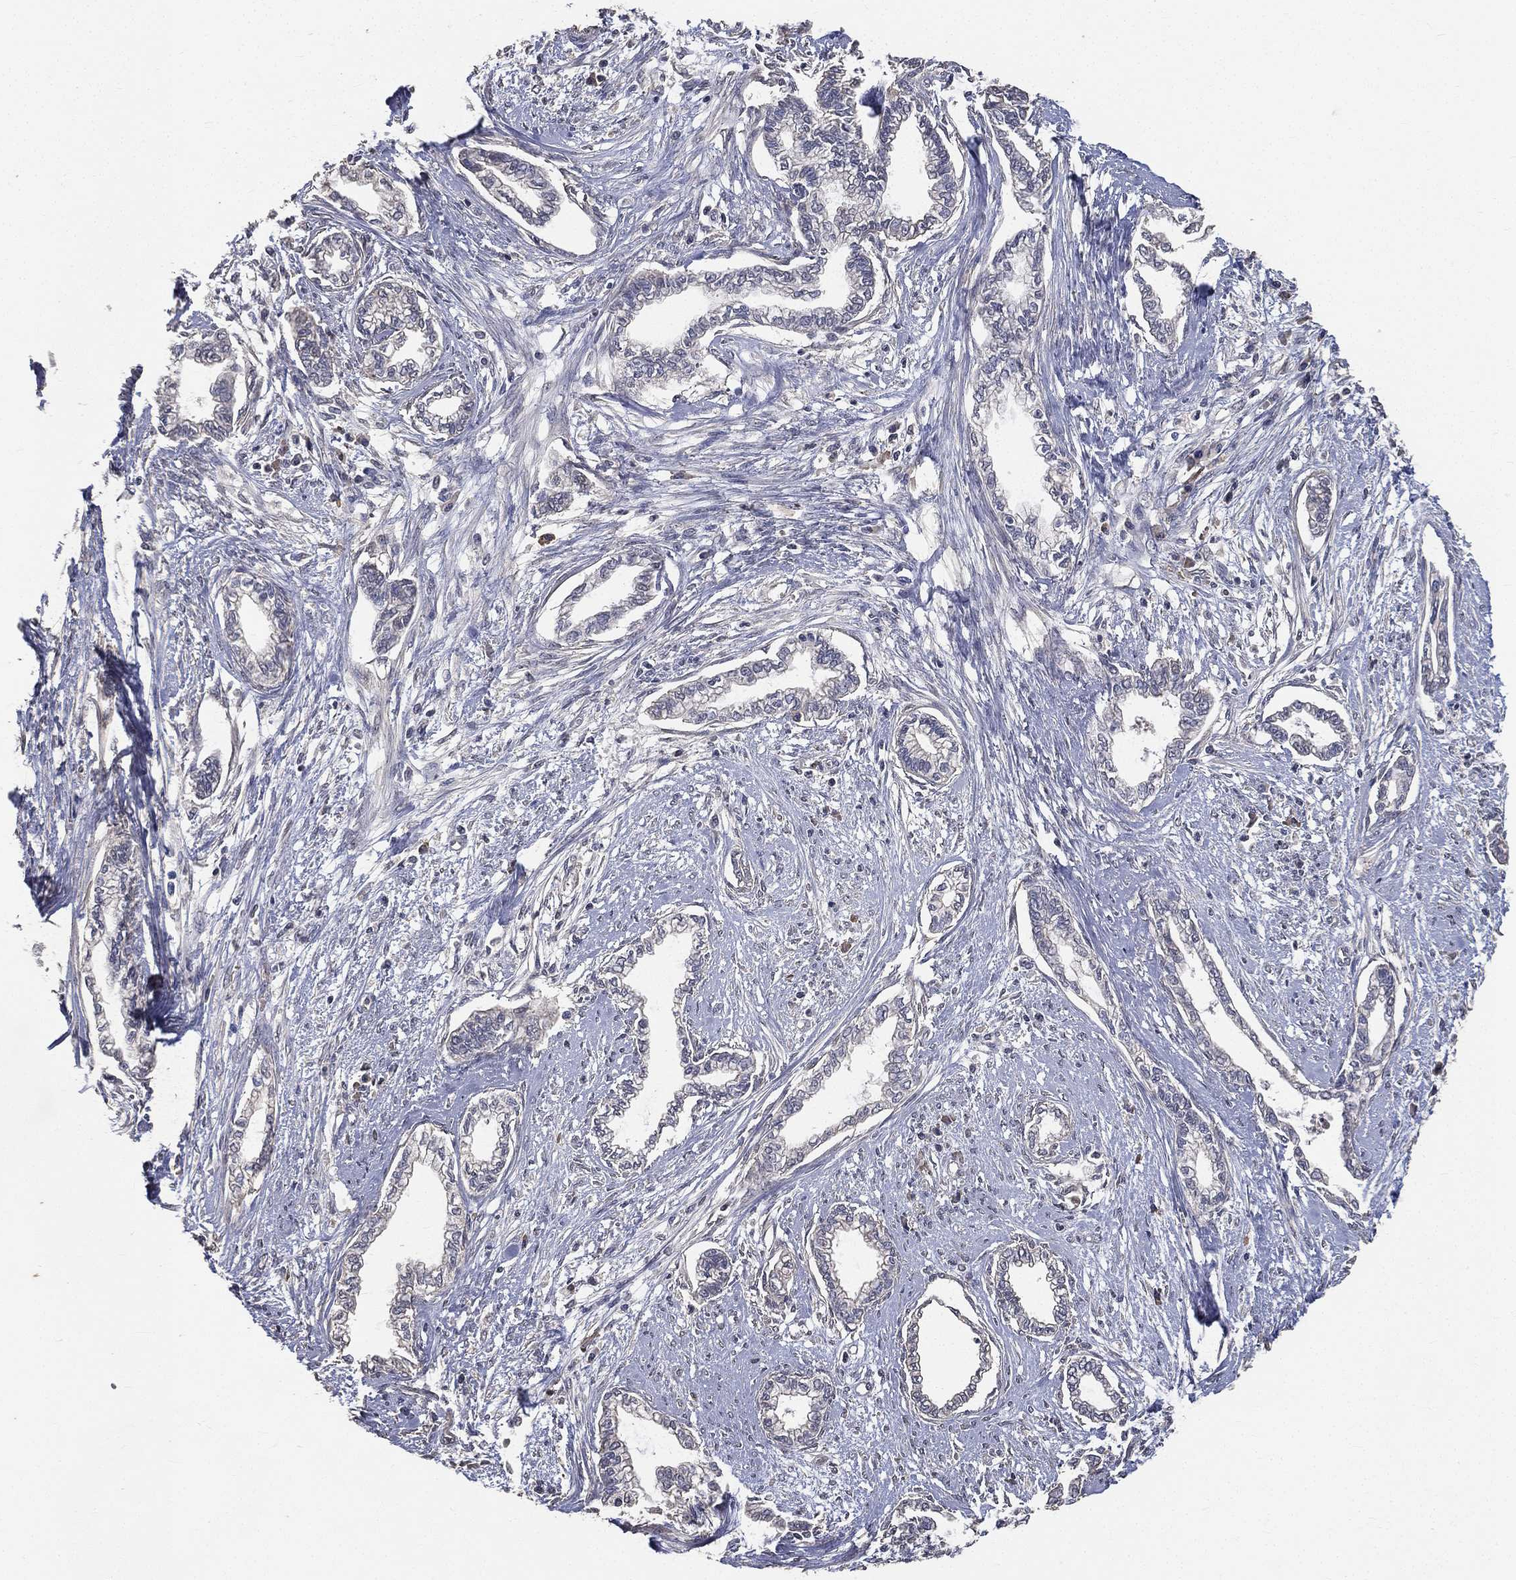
{"staining": {"intensity": "negative", "quantity": "none", "location": "none"}, "tissue": "cervical cancer", "cell_type": "Tumor cells", "image_type": "cancer", "snomed": [{"axis": "morphology", "description": "Adenocarcinoma, NOS"}, {"axis": "topography", "description": "Cervix"}], "caption": "Image shows no protein positivity in tumor cells of cervical adenocarcinoma tissue.", "gene": "SNAP25", "patient": {"sex": "female", "age": 62}}